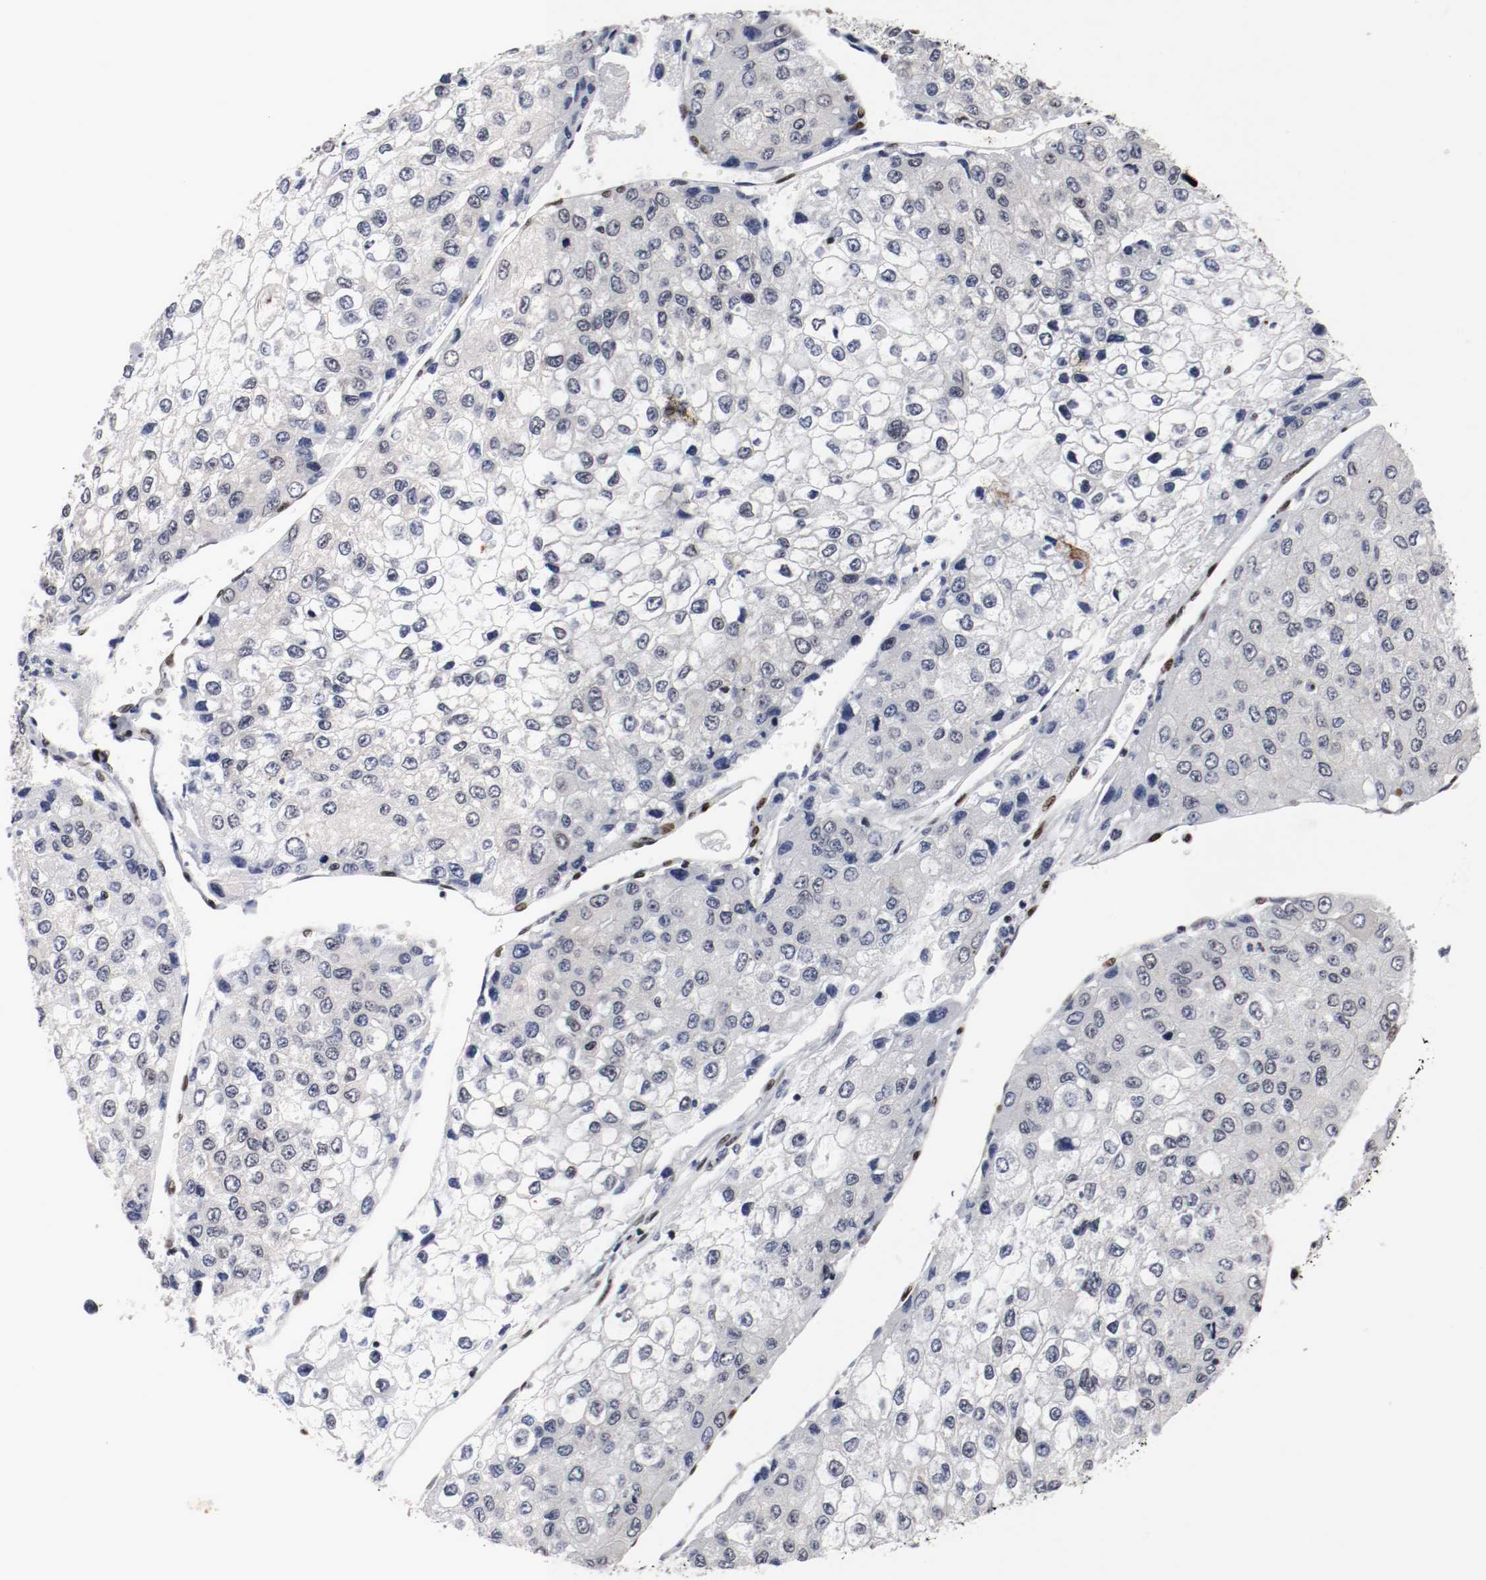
{"staining": {"intensity": "negative", "quantity": "none", "location": "none"}, "tissue": "liver cancer", "cell_type": "Tumor cells", "image_type": "cancer", "snomed": [{"axis": "morphology", "description": "Carcinoma, Hepatocellular, NOS"}, {"axis": "topography", "description": "Liver"}], "caption": "Tumor cells show no significant protein staining in hepatocellular carcinoma (liver).", "gene": "MEF2D", "patient": {"sex": "female", "age": 66}}